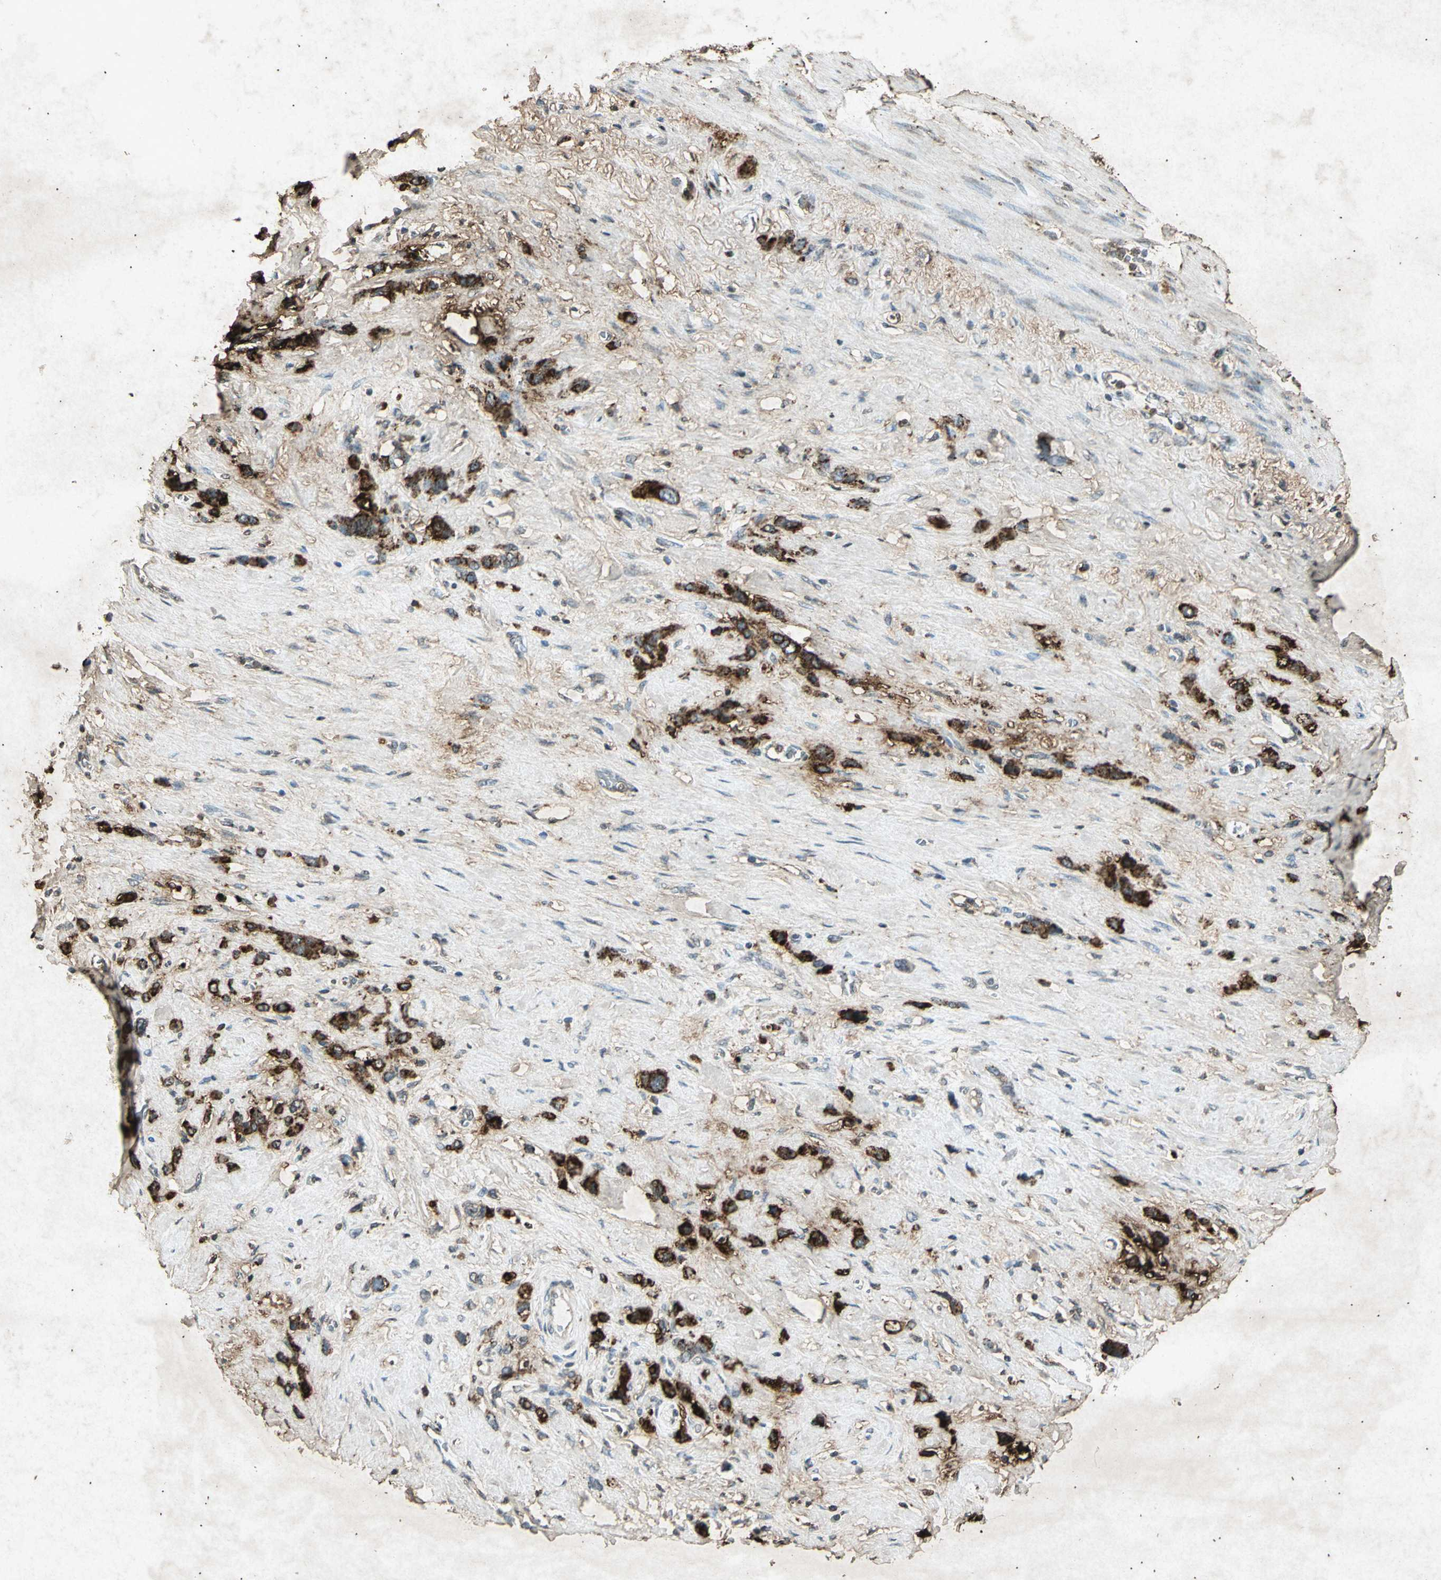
{"staining": {"intensity": "strong", "quantity": ">75%", "location": "cytoplasmic/membranous"}, "tissue": "stomach cancer", "cell_type": "Tumor cells", "image_type": "cancer", "snomed": [{"axis": "morphology", "description": "Normal tissue, NOS"}, {"axis": "morphology", "description": "Adenocarcinoma, NOS"}, {"axis": "morphology", "description": "Adenocarcinoma, High grade"}, {"axis": "topography", "description": "Stomach, upper"}, {"axis": "topography", "description": "Stomach"}], "caption": "Stomach cancer (high-grade adenocarcinoma) stained for a protein (brown) demonstrates strong cytoplasmic/membranous positive positivity in about >75% of tumor cells.", "gene": "PSEN1", "patient": {"sex": "female", "age": 65}}